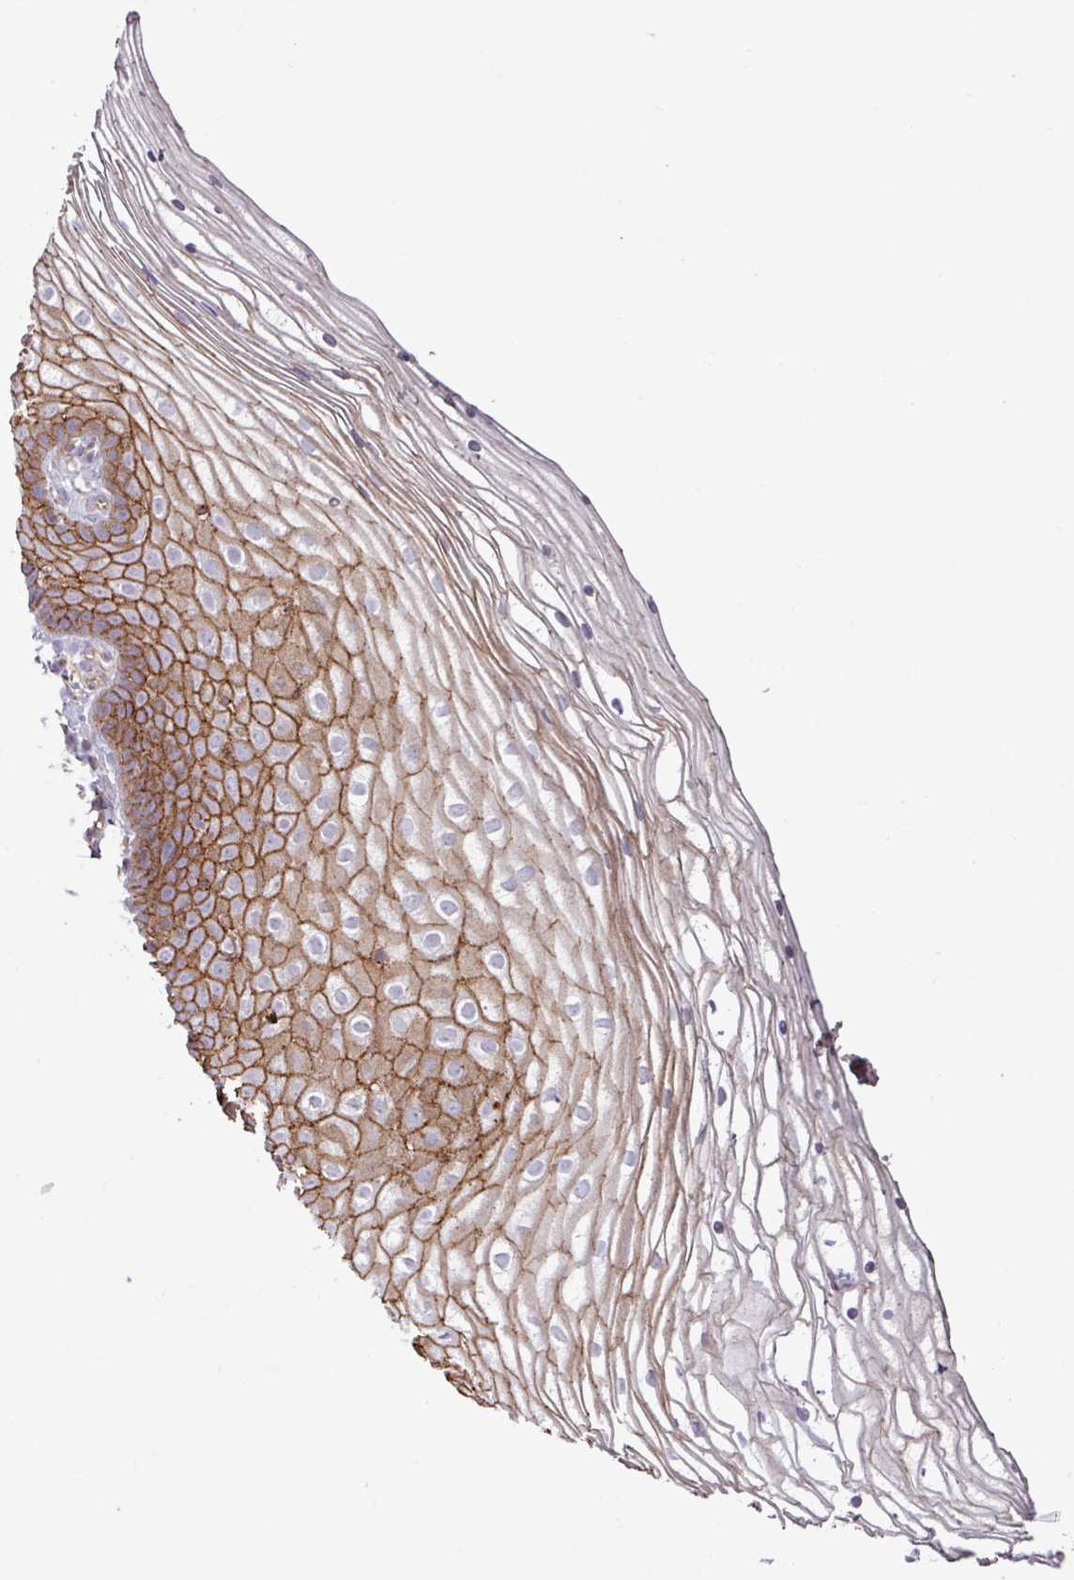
{"staining": {"intensity": "moderate", "quantity": "25%-75%", "location": "cytoplasmic/membranous"}, "tissue": "vagina", "cell_type": "Squamous epithelial cells", "image_type": "normal", "snomed": [{"axis": "morphology", "description": "Normal tissue, NOS"}, {"axis": "topography", "description": "Vagina"}], "caption": "Protein expression analysis of unremarkable vagina displays moderate cytoplasmic/membranous staining in approximately 25%-75% of squamous epithelial cells.", "gene": "RIC1", "patient": {"sex": "female", "age": 56}}